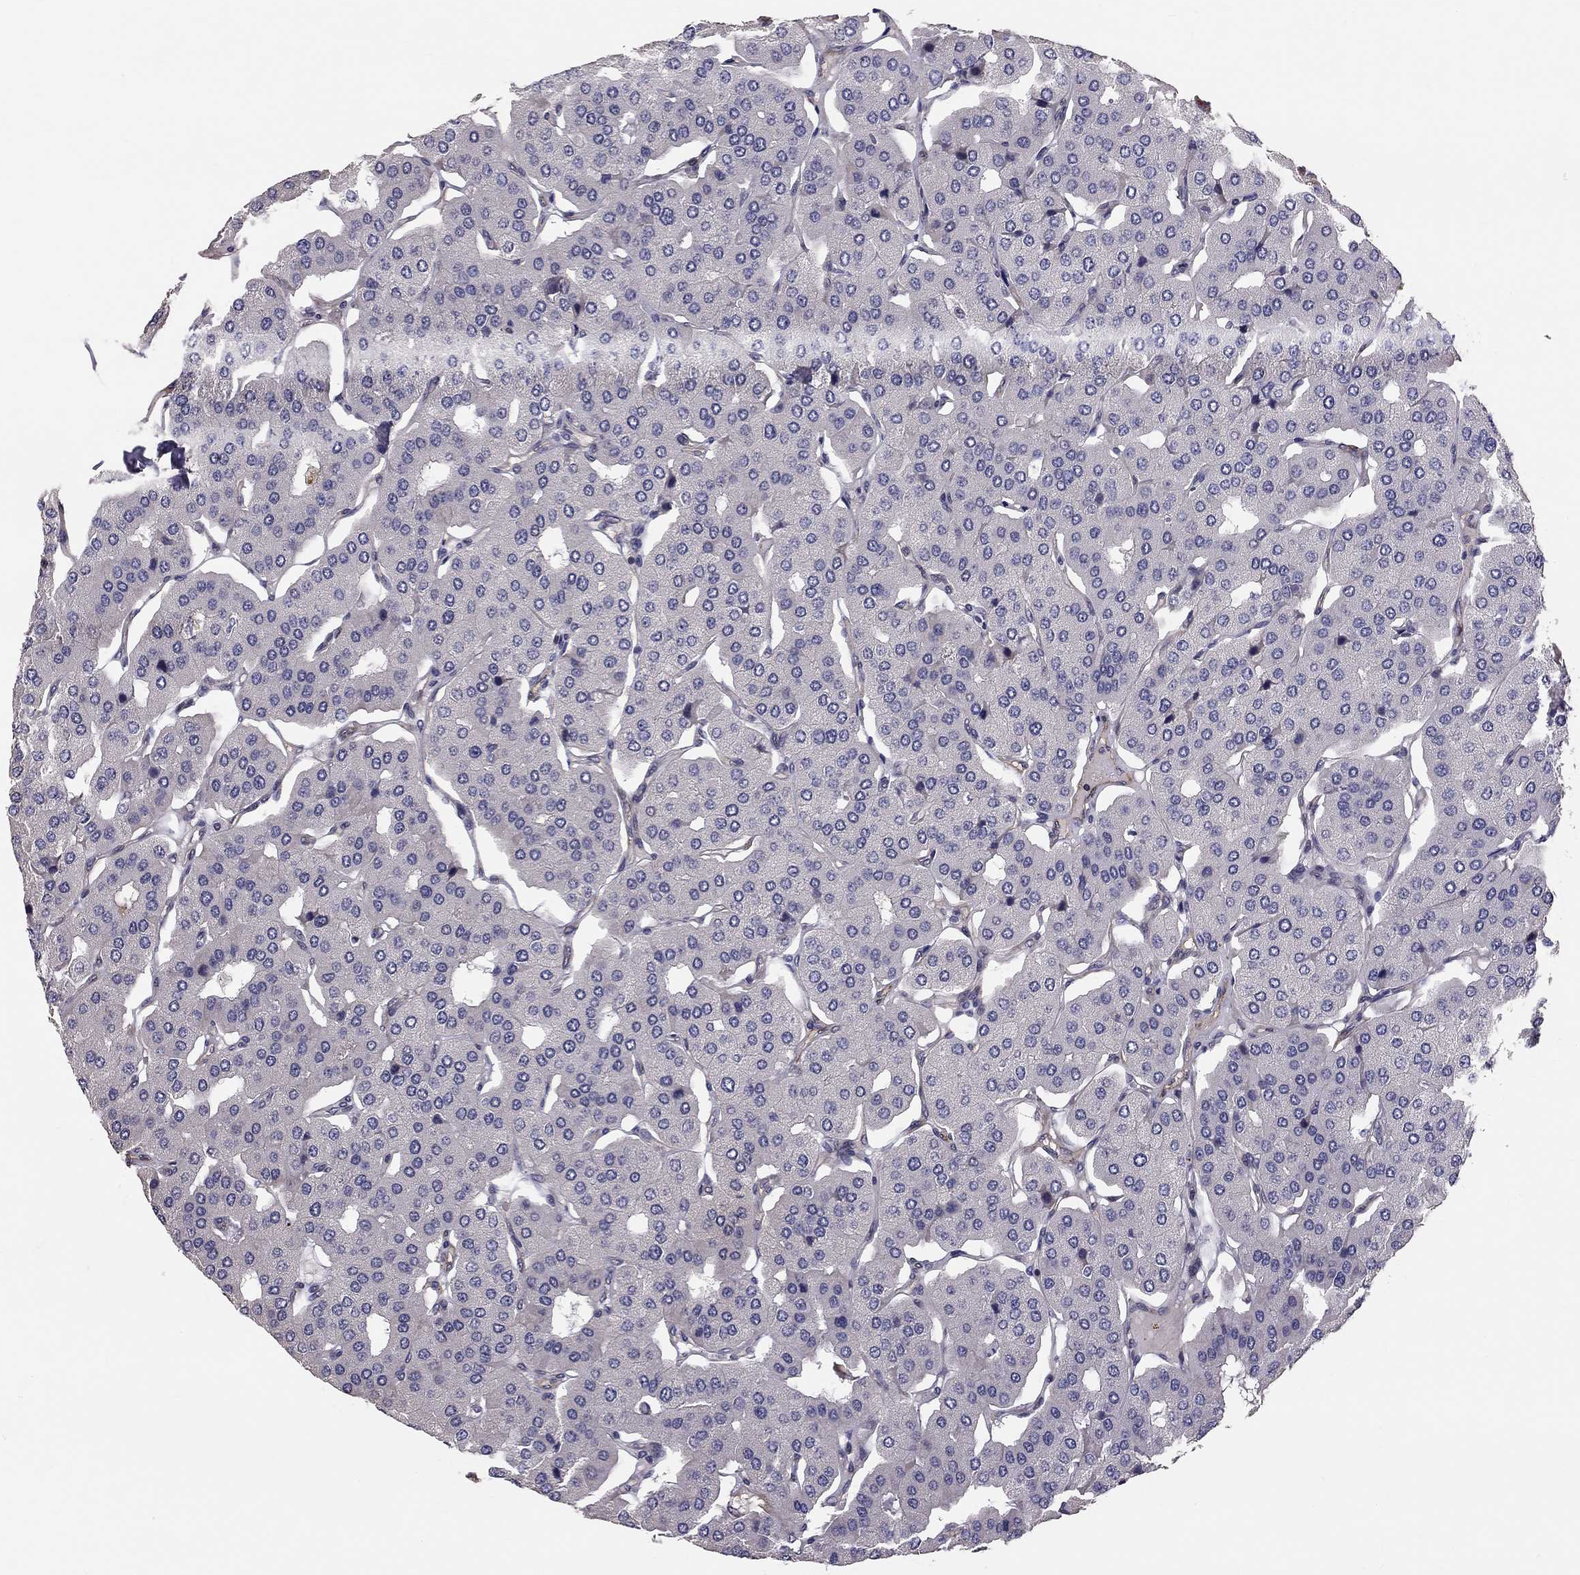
{"staining": {"intensity": "negative", "quantity": "none", "location": "none"}, "tissue": "parathyroid gland", "cell_type": "Glandular cells", "image_type": "normal", "snomed": [{"axis": "morphology", "description": "Normal tissue, NOS"}, {"axis": "morphology", "description": "Adenoma, NOS"}, {"axis": "topography", "description": "Parathyroid gland"}], "caption": "Immunohistochemistry of normal human parathyroid gland shows no positivity in glandular cells. Nuclei are stained in blue.", "gene": "GJB4", "patient": {"sex": "female", "age": 86}}